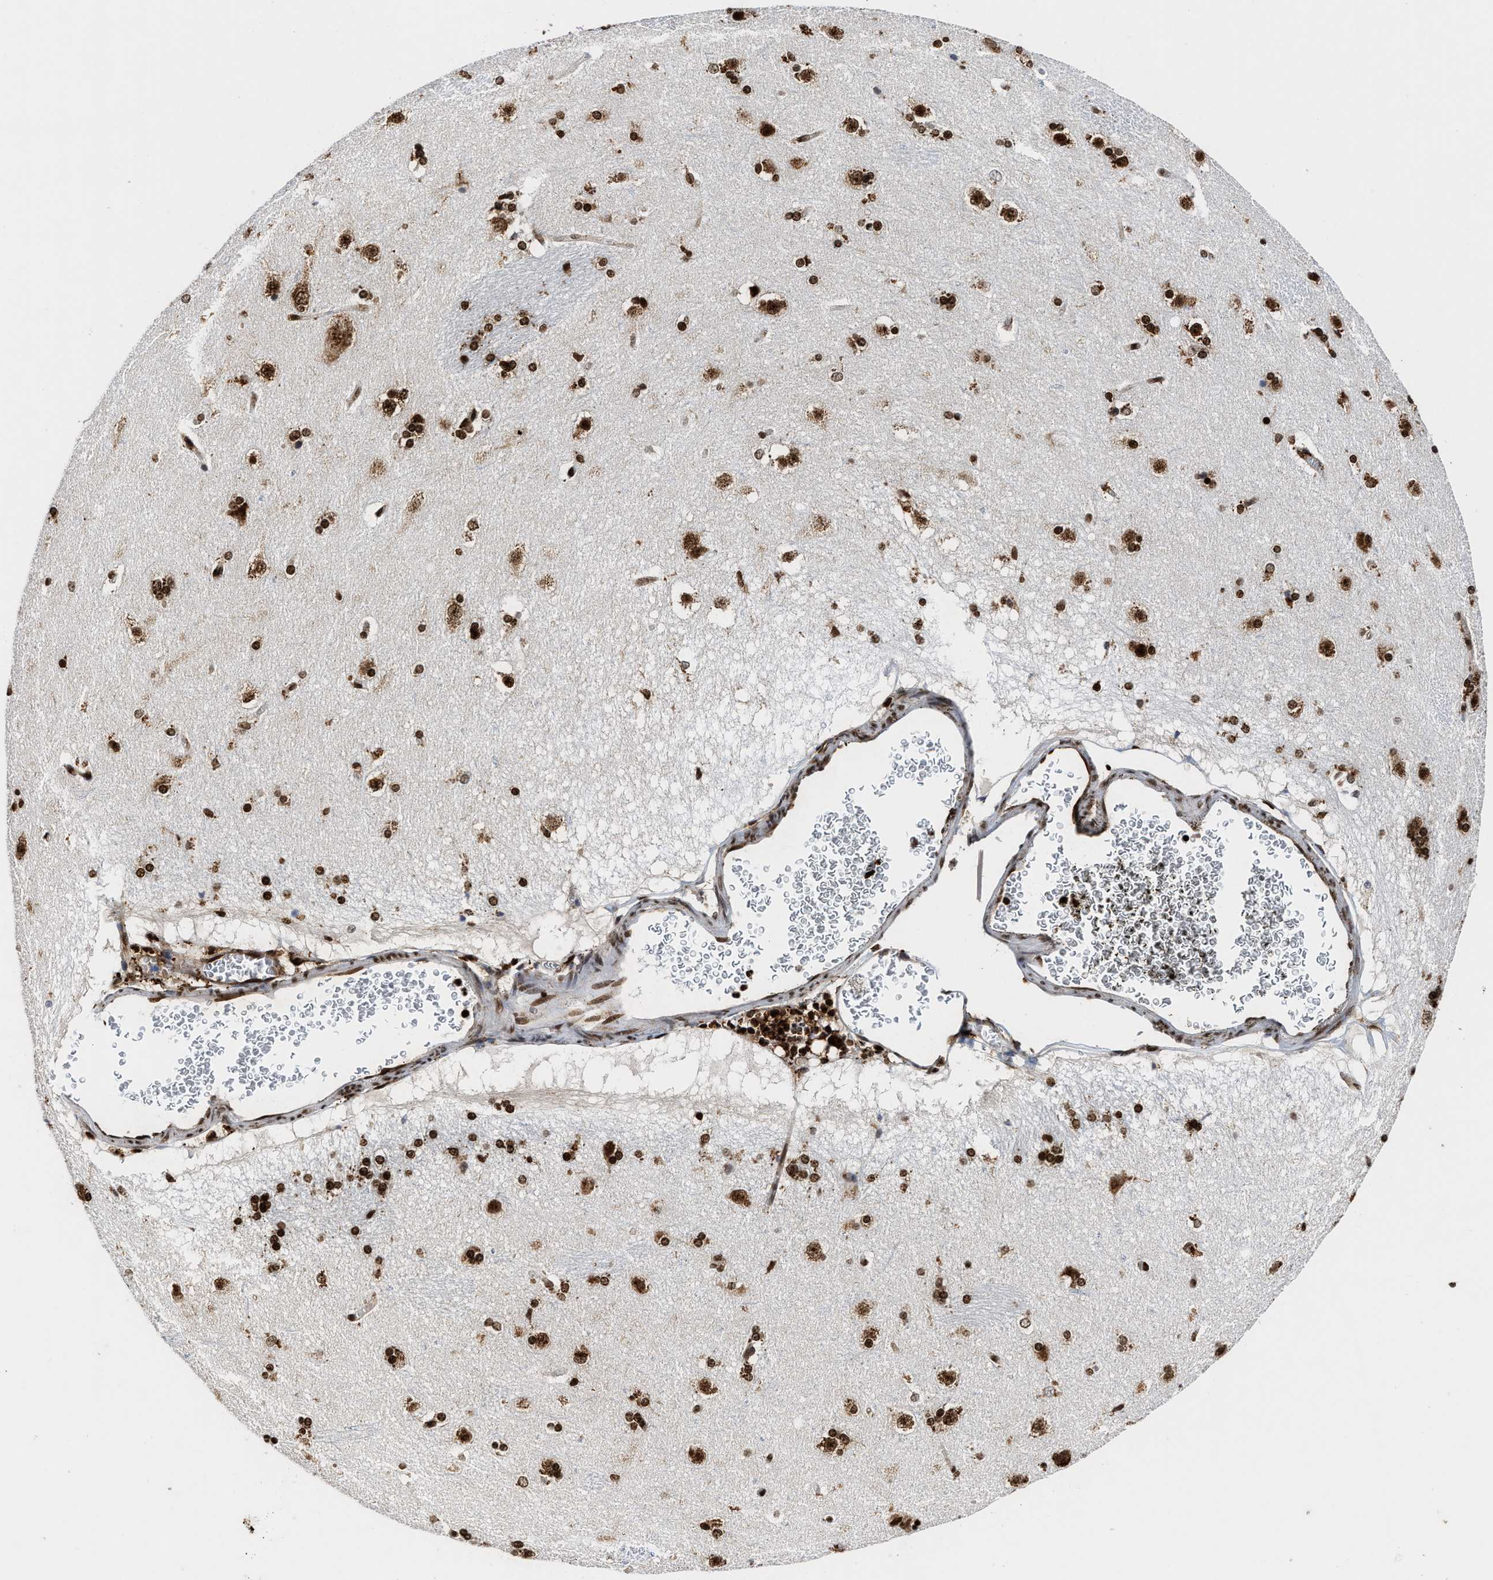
{"staining": {"intensity": "strong", "quantity": ">75%", "location": "nuclear"}, "tissue": "caudate", "cell_type": "Glial cells", "image_type": "normal", "snomed": [{"axis": "morphology", "description": "Normal tissue, NOS"}, {"axis": "topography", "description": "Lateral ventricle wall"}], "caption": "IHC (DAB (3,3'-diaminobenzidine)) staining of unremarkable human caudate shows strong nuclear protein expression in approximately >75% of glial cells.", "gene": "ALYREF", "patient": {"sex": "female", "age": 19}}